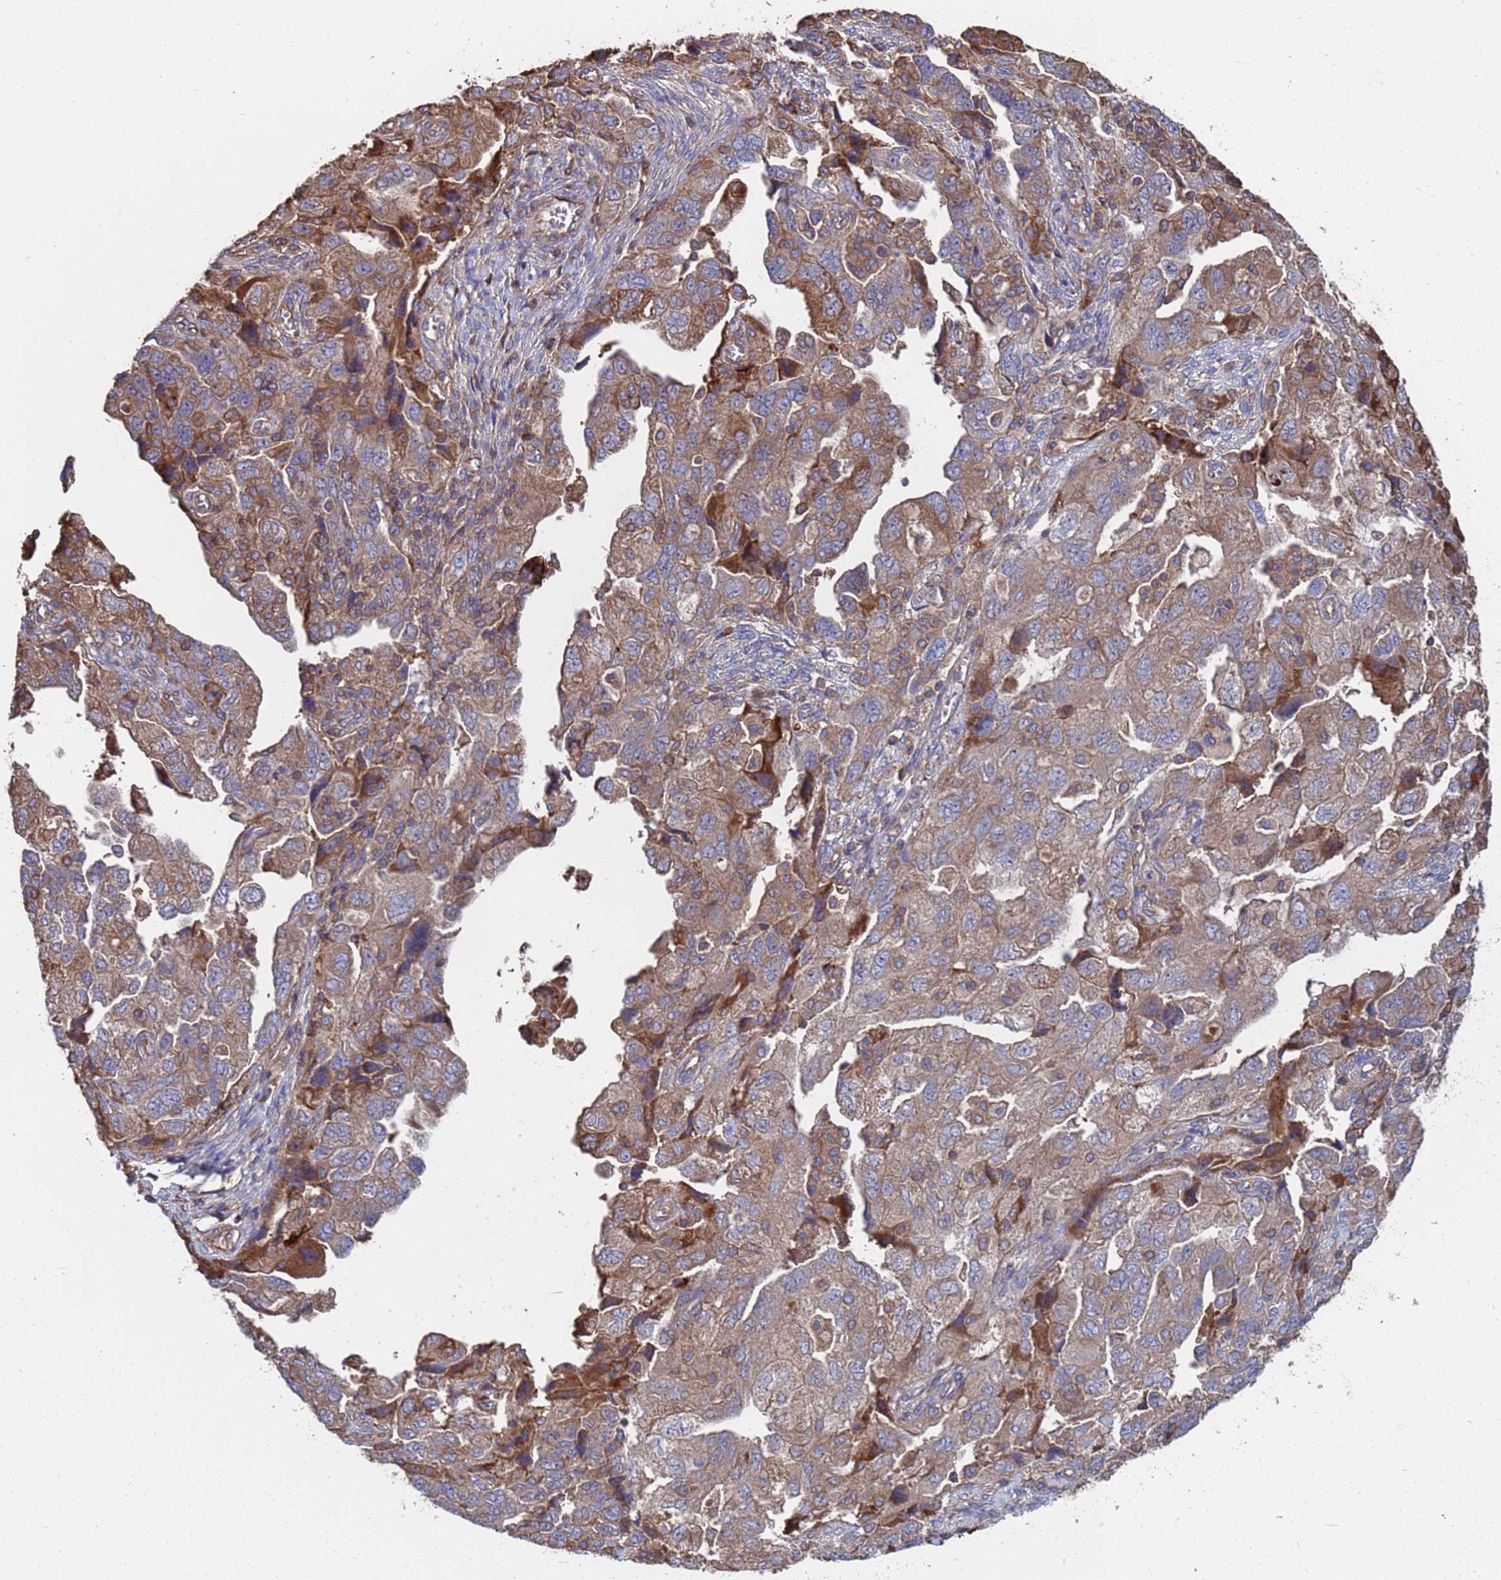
{"staining": {"intensity": "moderate", "quantity": ">75%", "location": "cytoplasmic/membranous"}, "tissue": "ovarian cancer", "cell_type": "Tumor cells", "image_type": "cancer", "snomed": [{"axis": "morphology", "description": "Carcinoma, NOS"}, {"axis": "morphology", "description": "Cystadenocarcinoma, serous, NOS"}, {"axis": "topography", "description": "Ovary"}], "caption": "Protein analysis of serous cystadenocarcinoma (ovarian) tissue reveals moderate cytoplasmic/membranous staining in approximately >75% of tumor cells.", "gene": "PYCR1", "patient": {"sex": "female", "age": 69}}